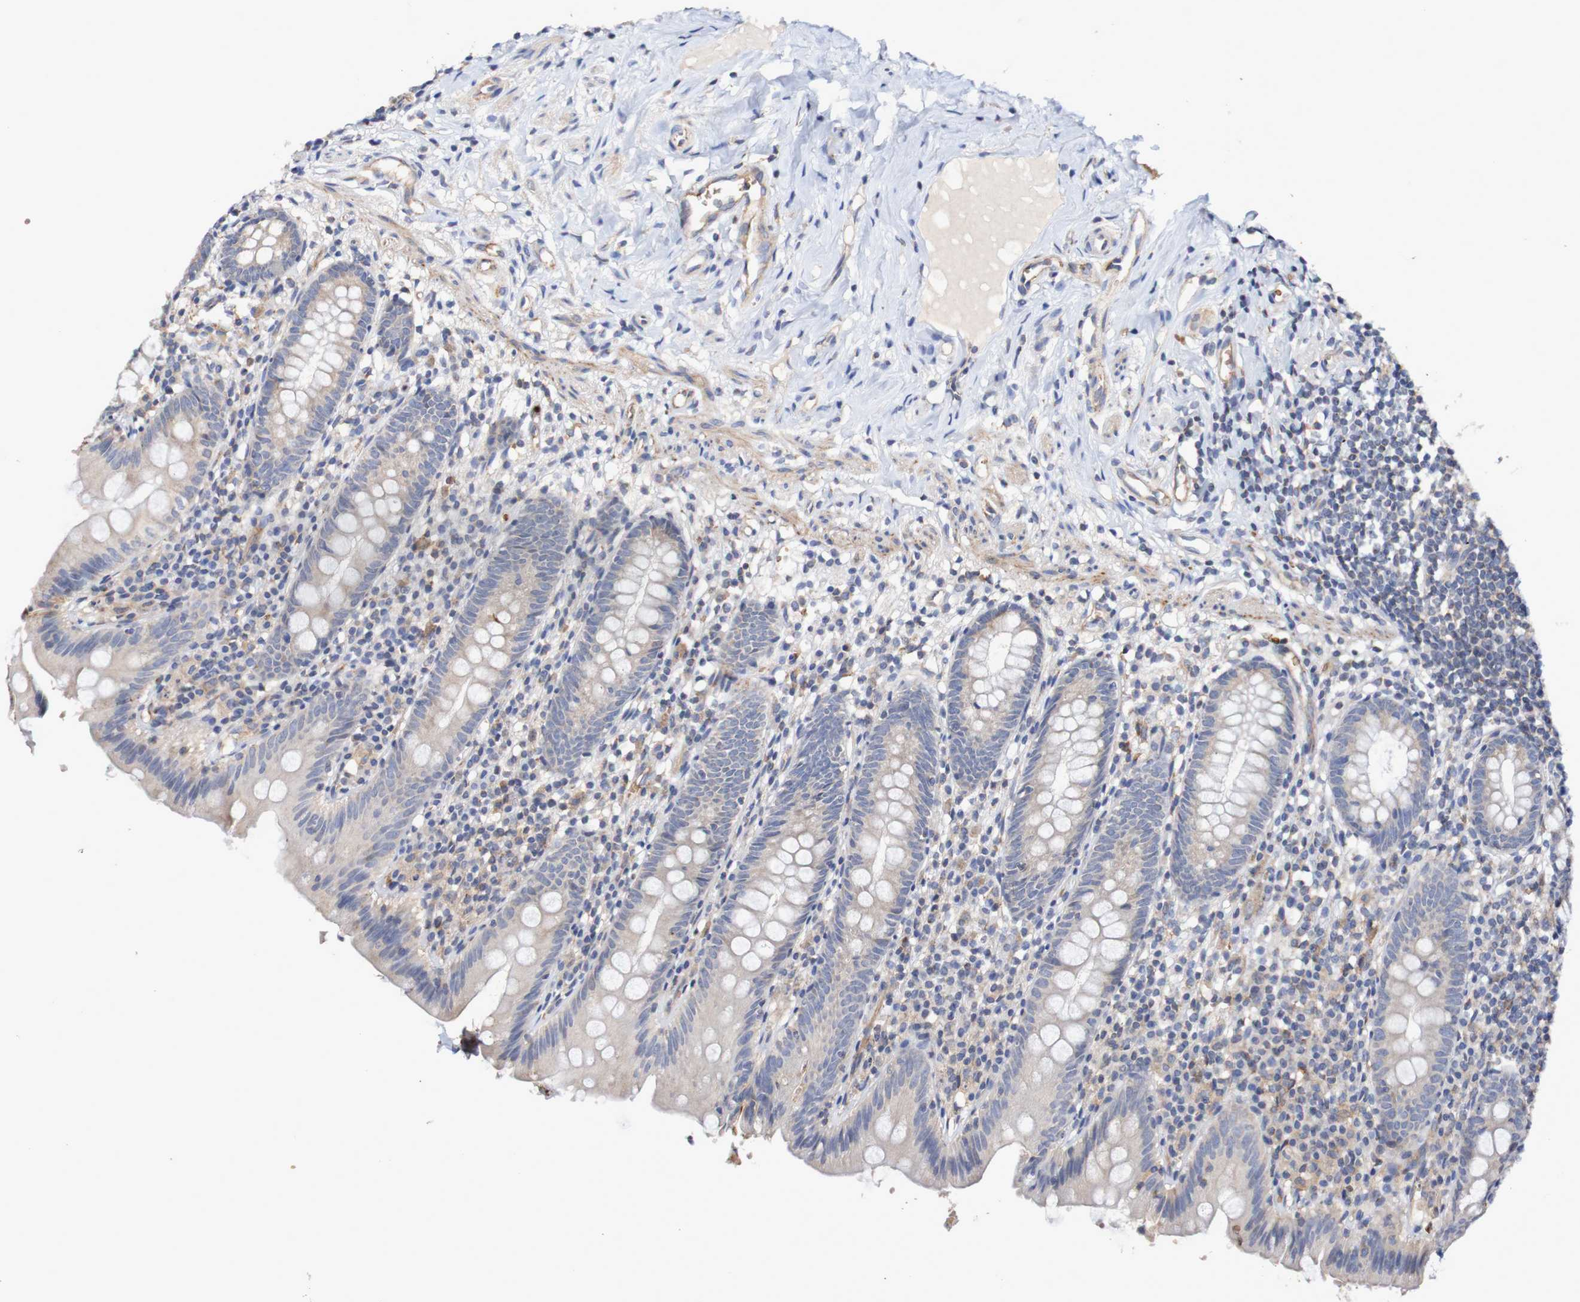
{"staining": {"intensity": "weak", "quantity": "<25%", "location": "cytoplasmic/membranous"}, "tissue": "appendix", "cell_type": "Glandular cells", "image_type": "normal", "snomed": [{"axis": "morphology", "description": "Normal tissue, NOS"}, {"axis": "topography", "description": "Appendix"}], "caption": "DAB immunohistochemical staining of benign appendix displays no significant positivity in glandular cells. (DAB (3,3'-diaminobenzidine) IHC visualized using brightfield microscopy, high magnification).", "gene": "WNT4", "patient": {"sex": "male", "age": 52}}